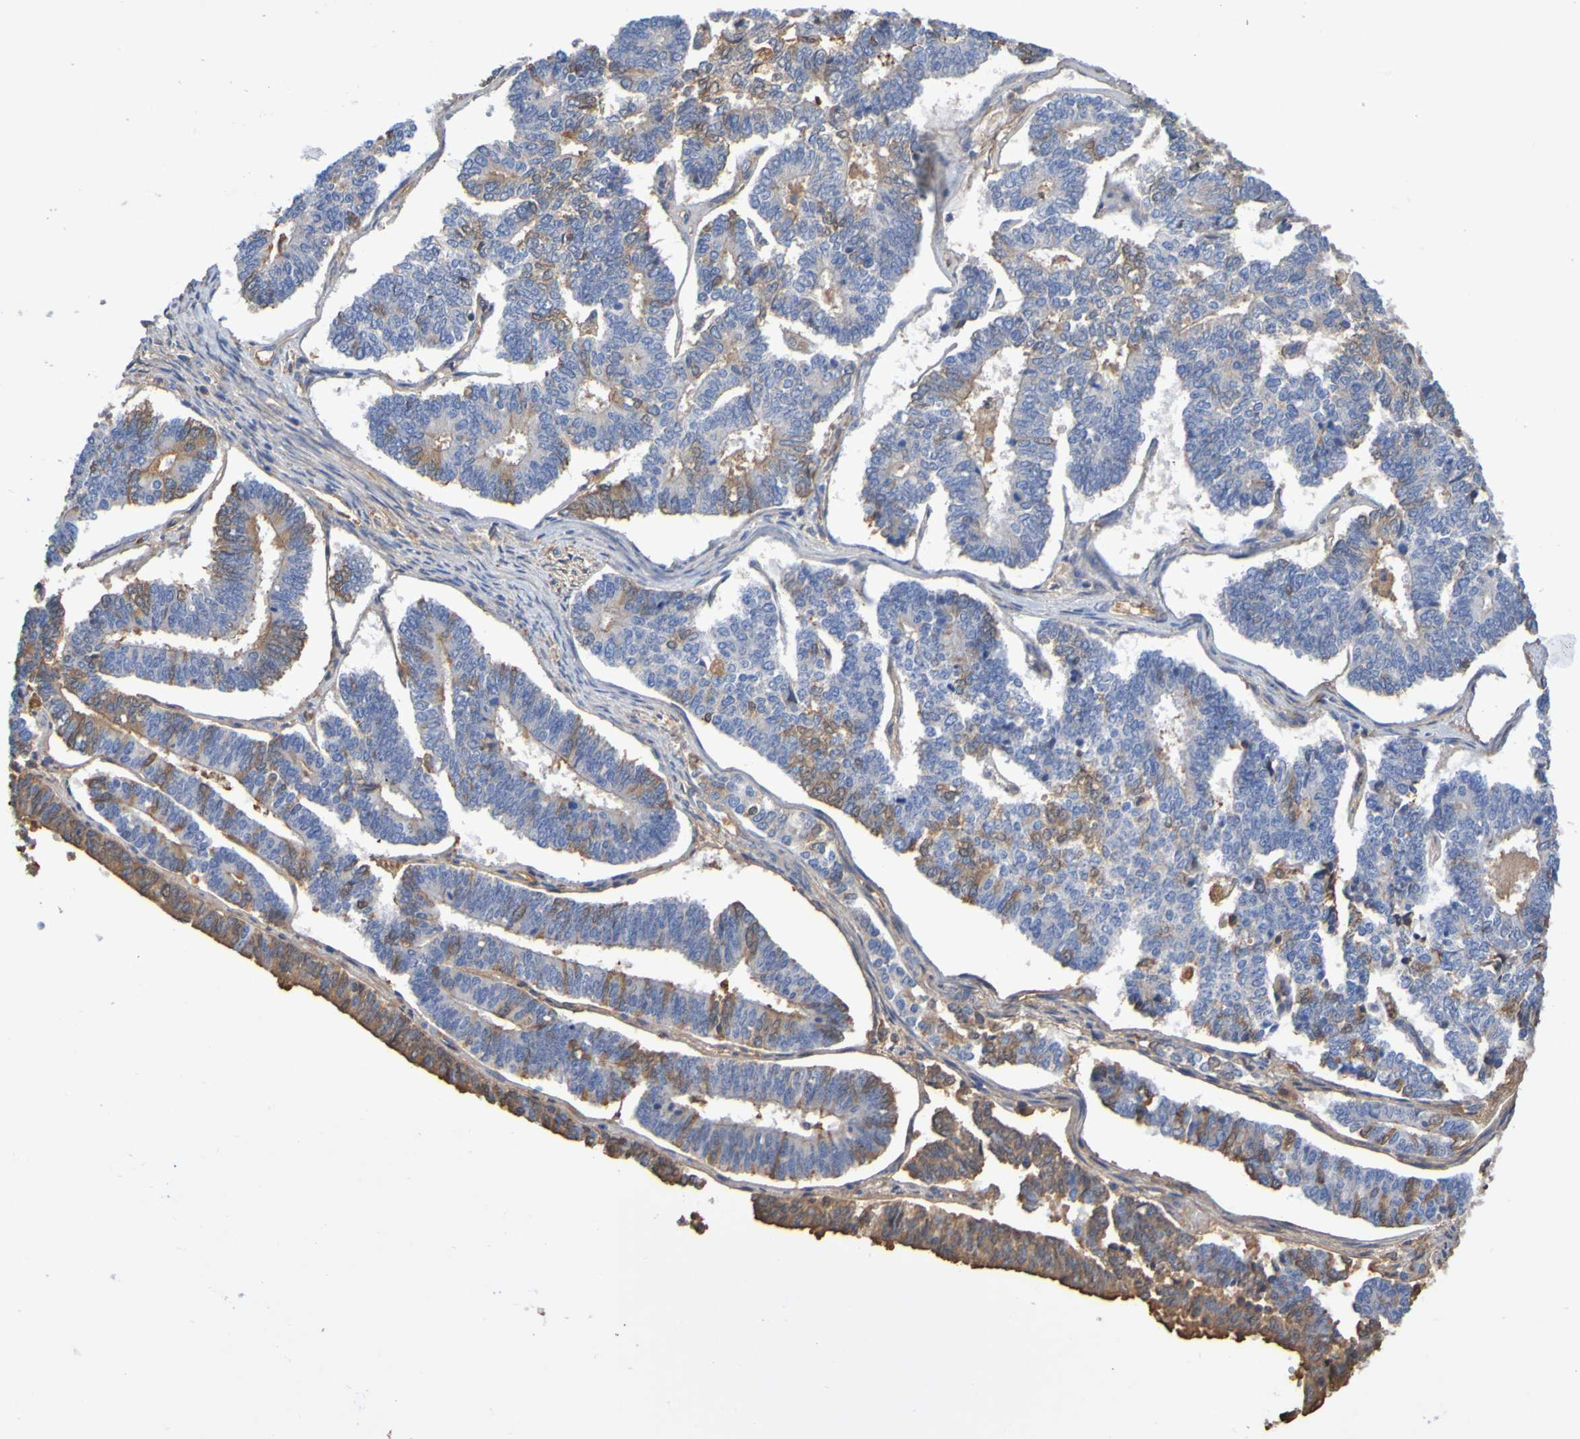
{"staining": {"intensity": "moderate", "quantity": "25%-75%", "location": "cytoplasmic/membranous"}, "tissue": "endometrial cancer", "cell_type": "Tumor cells", "image_type": "cancer", "snomed": [{"axis": "morphology", "description": "Adenocarcinoma, NOS"}, {"axis": "topography", "description": "Endometrium"}], "caption": "About 25%-75% of tumor cells in endometrial adenocarcinoma exhibit moderate cytoplasmic/membranous protein staining as visualized by brown immunohistochemical staining.", "gene": "GAB3", "patient": {"sex": "female", "age": 70}}